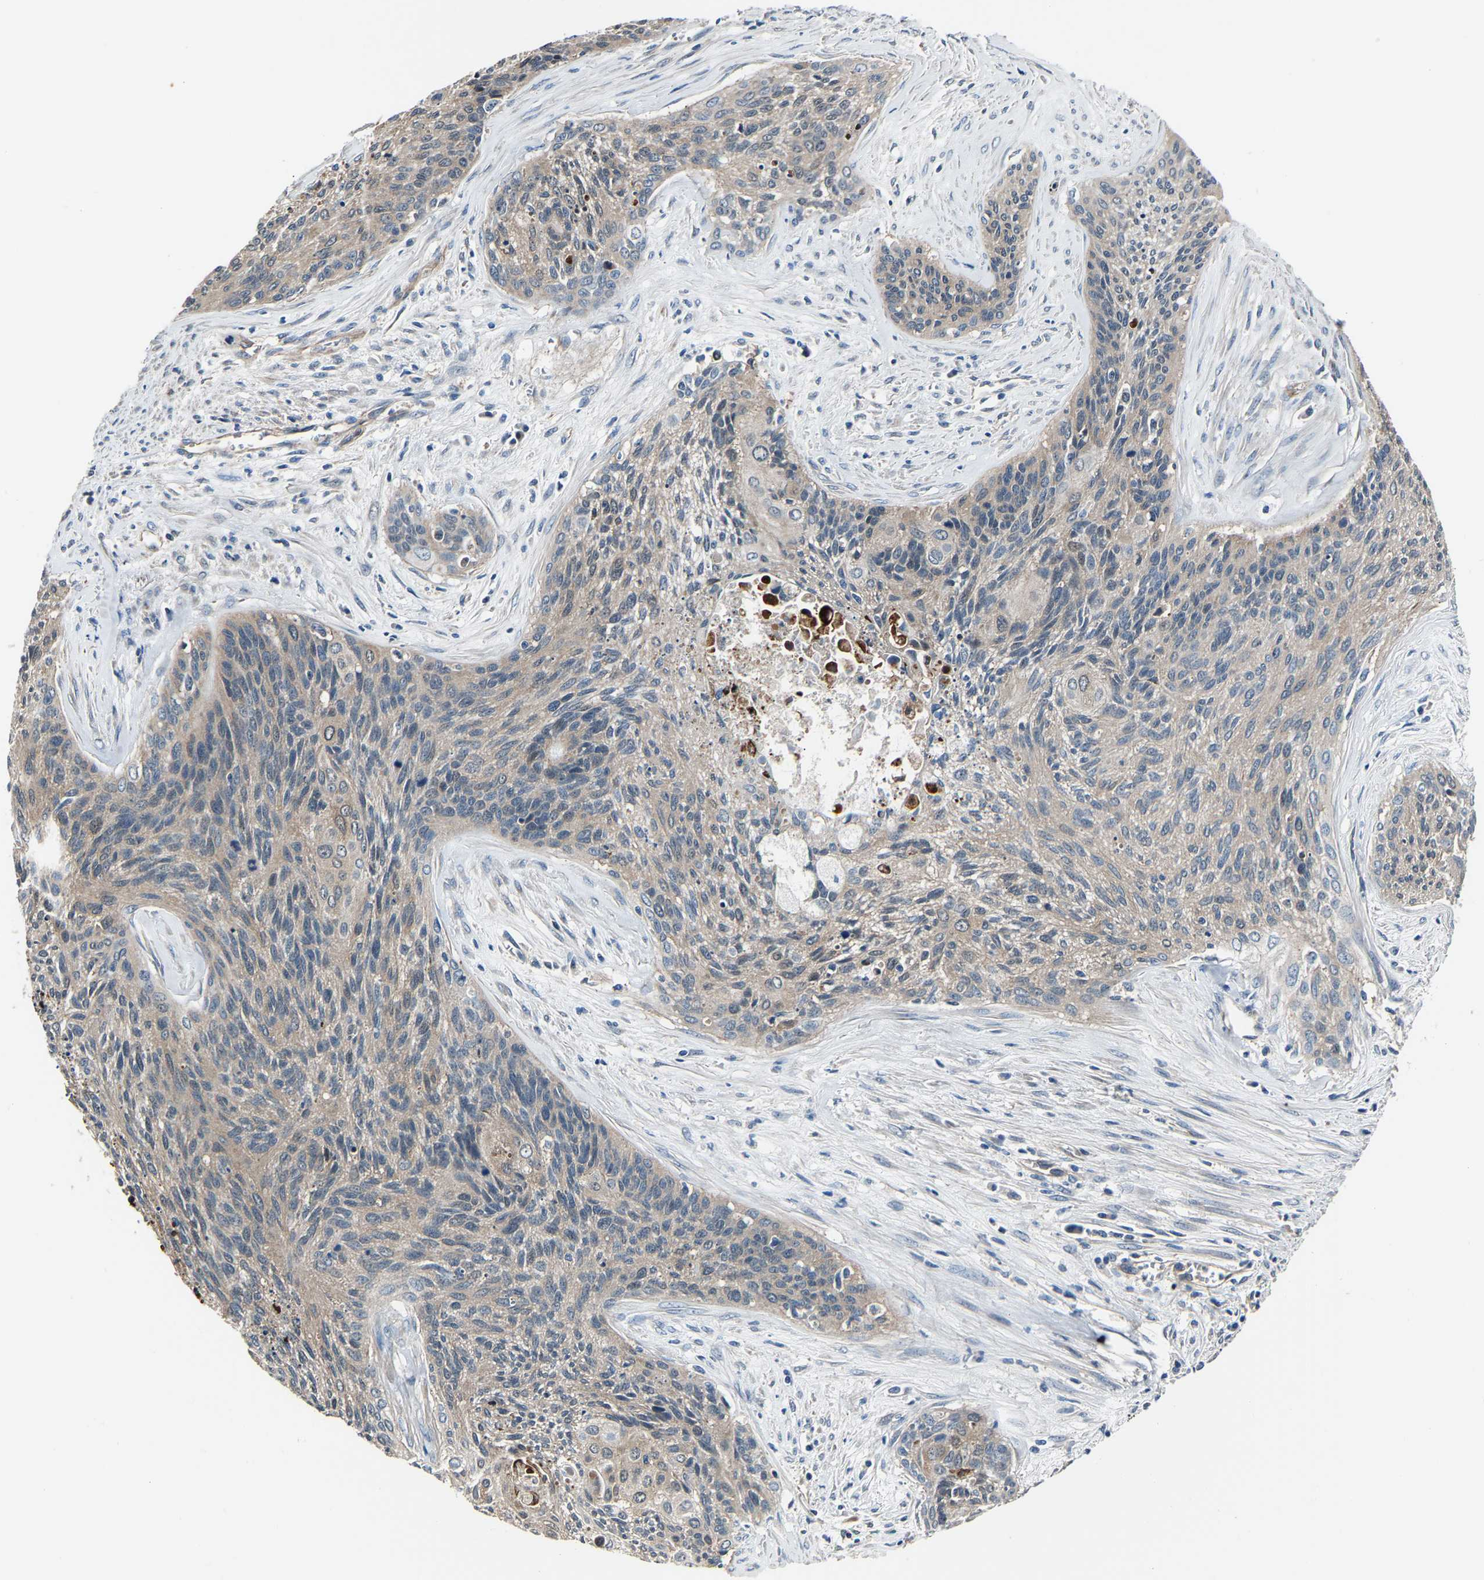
{"staining": {"intensity": "negative", "quantity": "none", "location": "none"}, "tissue": "cervical cancer", "cell_type": "Tumor cells", "image_type": "cancer", "snomed": [{"axis": "morphology", "description": "Squamous cell carcinoma, NOS"}, {"axis": "topography", "description": "Cervix"}], "caption": "There is no significant expression in tumor cells of cervical cancer.", "gene": "GGCT", "patient": {"sex": "female", "age": 55}}